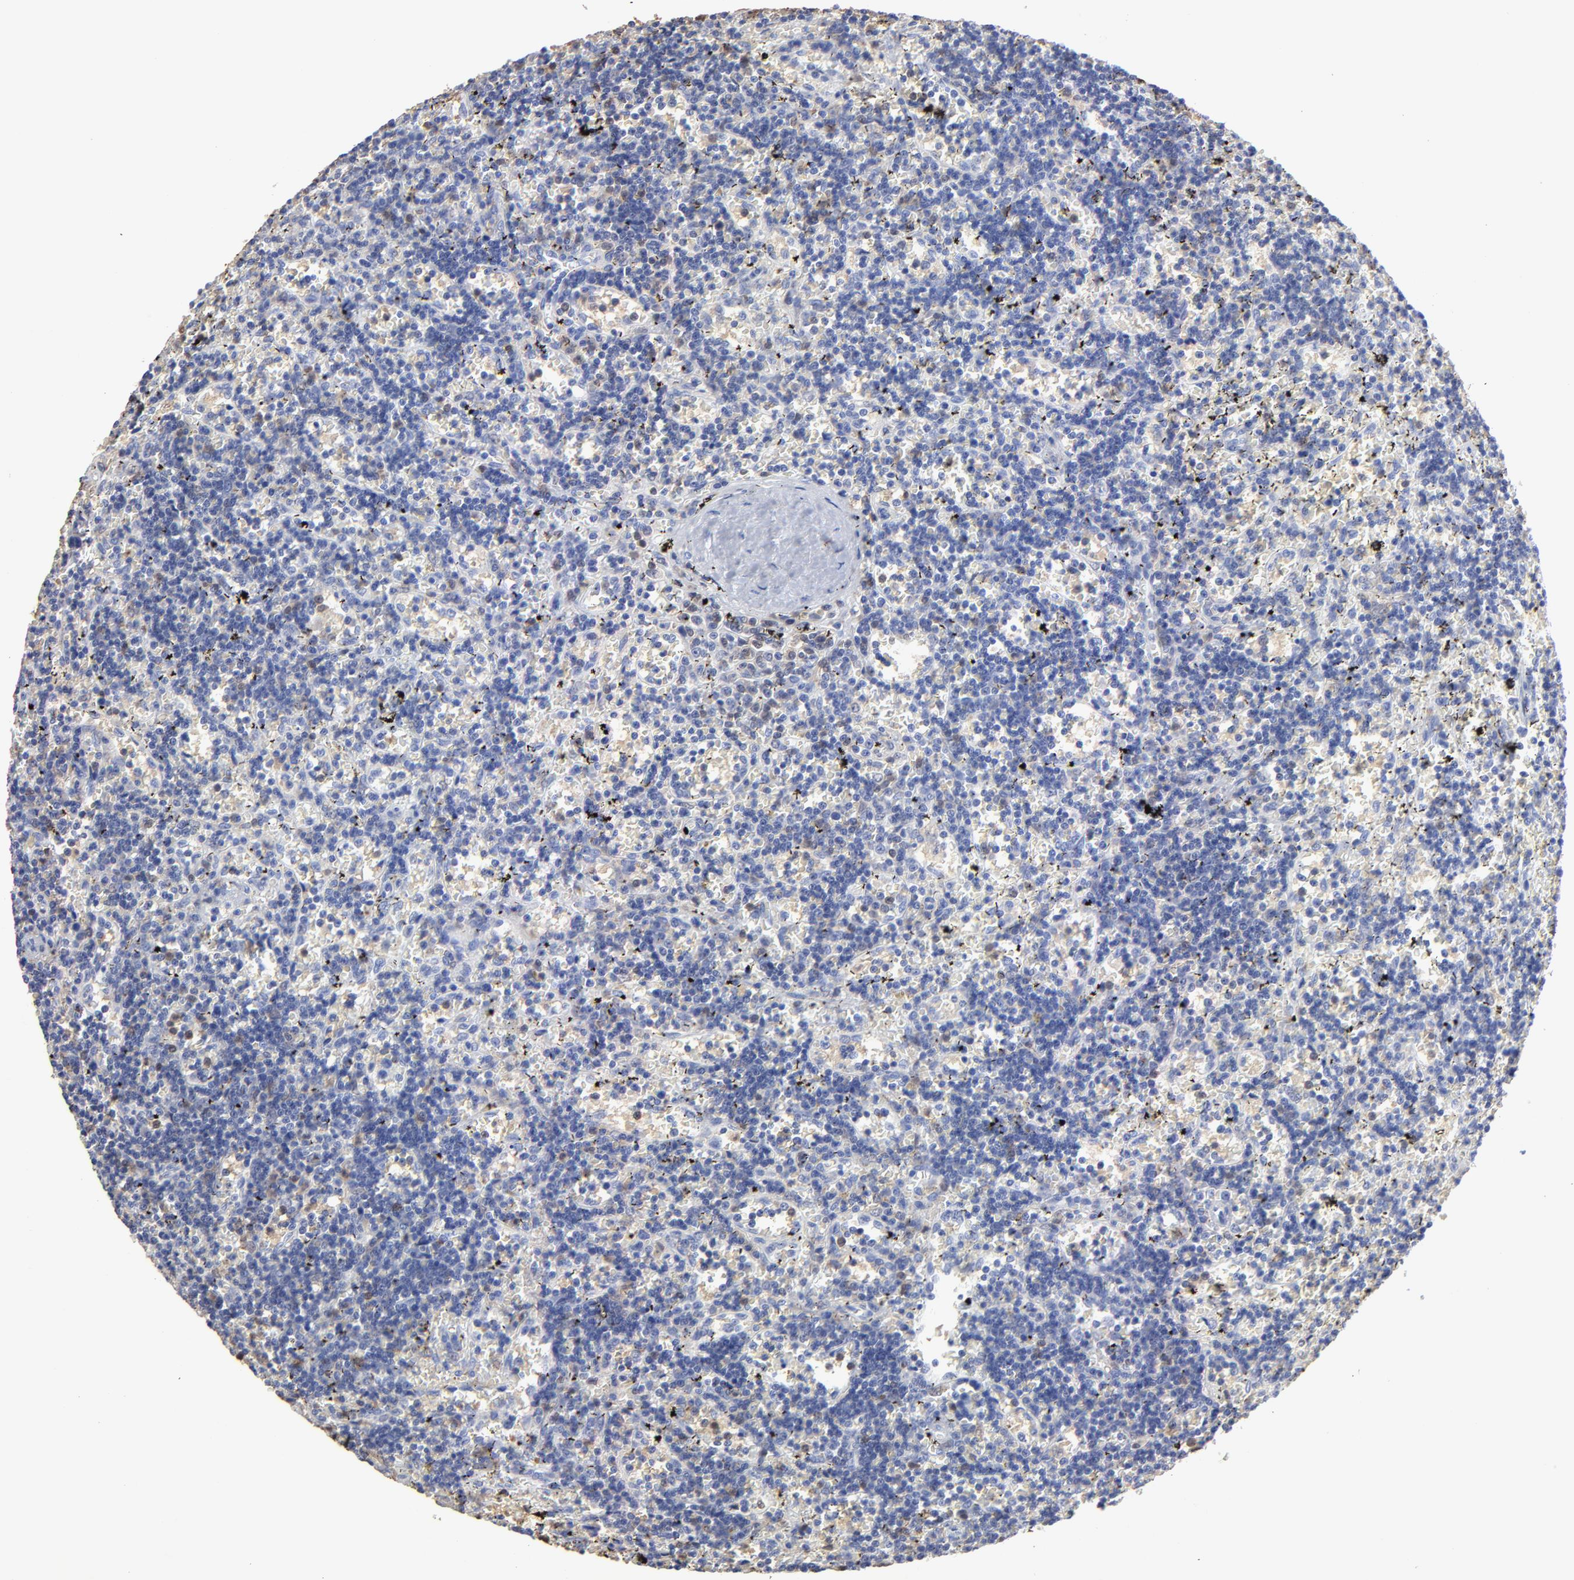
{"staining": {"intensity": "negative", "quantity": "none", "location": "none"}, "tissue": "lymphoma", "cell_type": "Tumor cells", "image_type": "cancer", "snomed": [{"axis": "morphology", "description": "Malignant lymphoma, non-Hodgkin's type, Low grade"}, {"axis": "topography", "description": "Spleen"}], "caption": "The immunohistochemistry photomicrograph has no significant expression in tumor cells of malignant lymphoma, non-Hodgkin's type (low-grade) tissue.", "gene": "TBXT", "patient": {"sex": "male", "age": 60}}